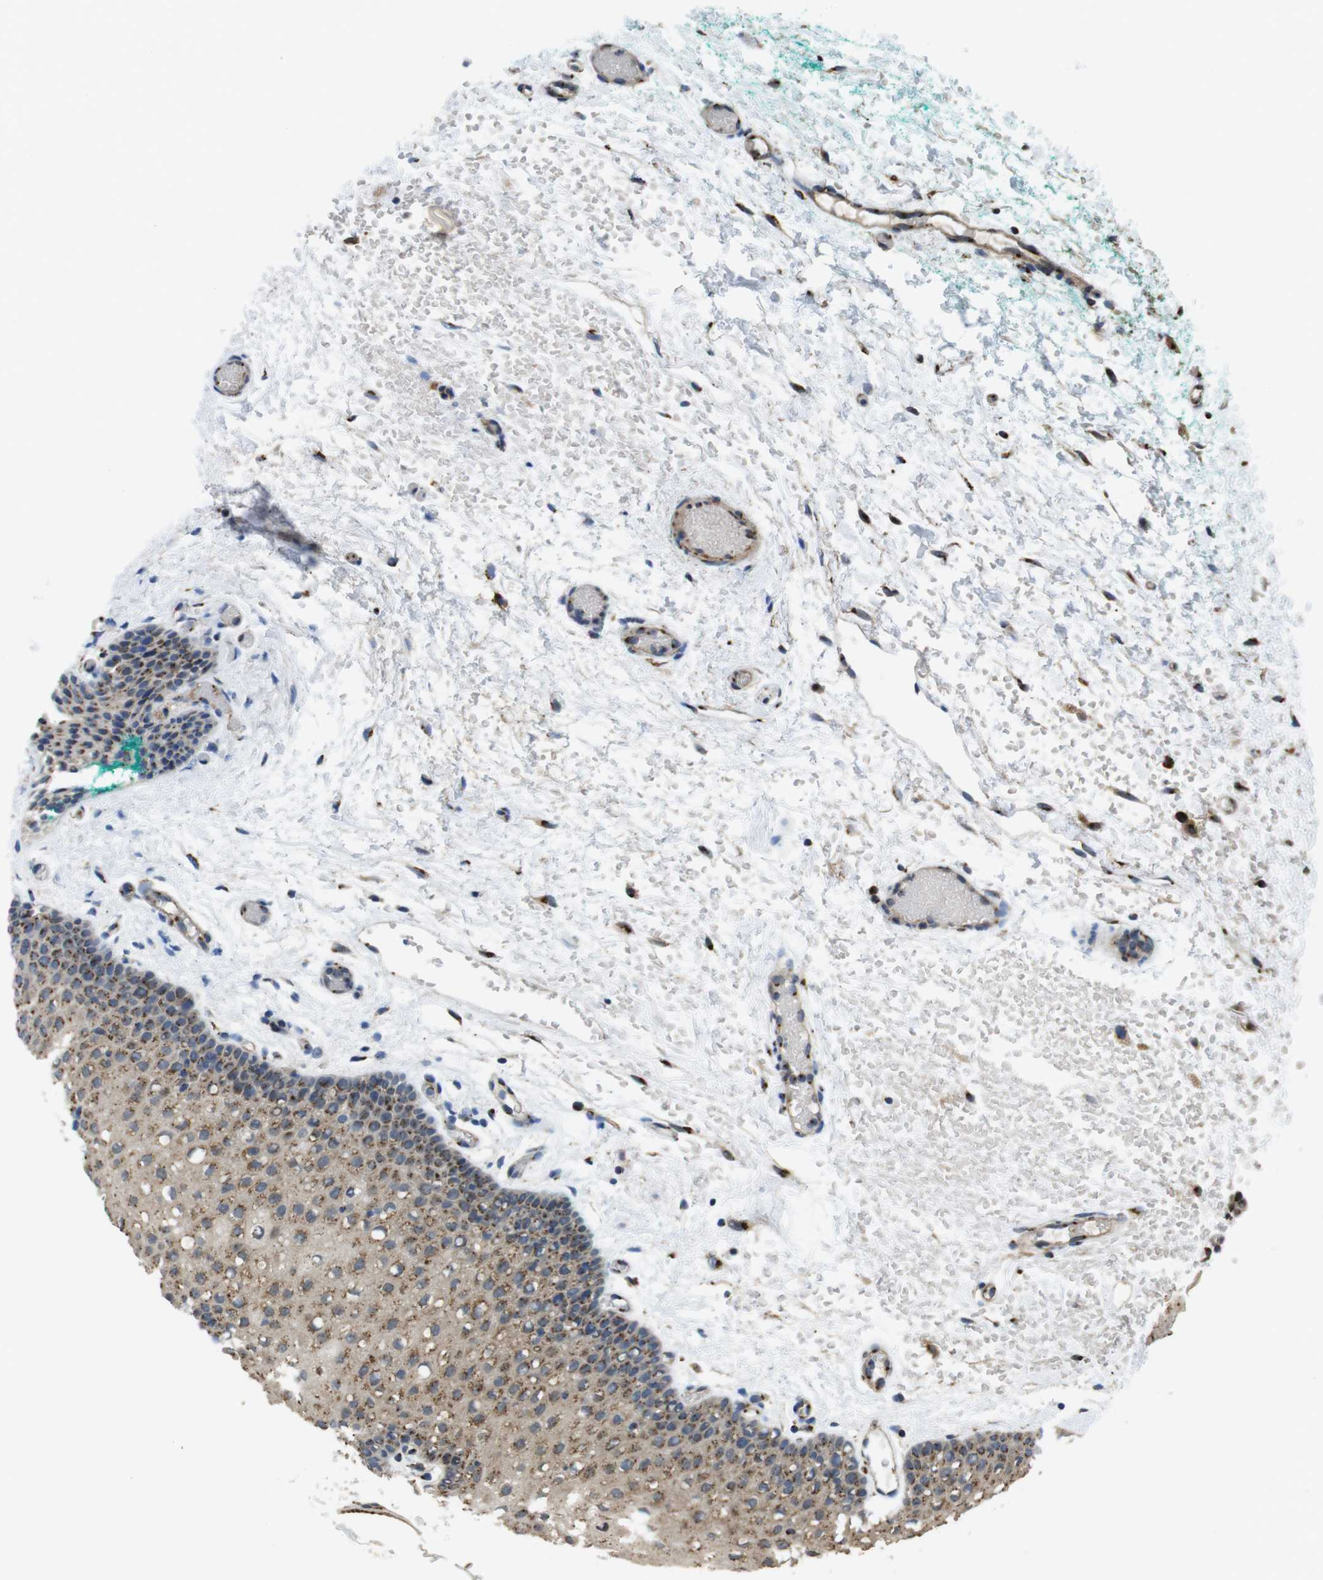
{"staining": {"intensity": "moderate", "quantity": ">75%", "location": "cytoplasmic/membranous"}, "tissue": "oral mucosa", "cell_type": "Squamous epithelial cells", "image_type": "normal", "snomed": [{"axis": "morphology", "description": "Normal tissue, NOS"}, {"axis": "morphology", "description": "Squamous cell carcinoma, NOS"}, {"axis": "topography", "description": "Oral tissue"}, {"axis": "topography", "description": "Salivary gland"}, {"axis": "topography", "description": "Head-Neck"}], "caption": "IHC image of normal oral mucosa: human oral mucosa stained using immunohistochemistry (IHC) demonstrates medium levels of moderate protein expression localized specifically in the cytoplasmic/membranous of squamous epithelial cells, appearing as a cytoplasmic/membranous brown color.", "gene": "RAB6A", "patient": {"sex": "female", "age": 62}}